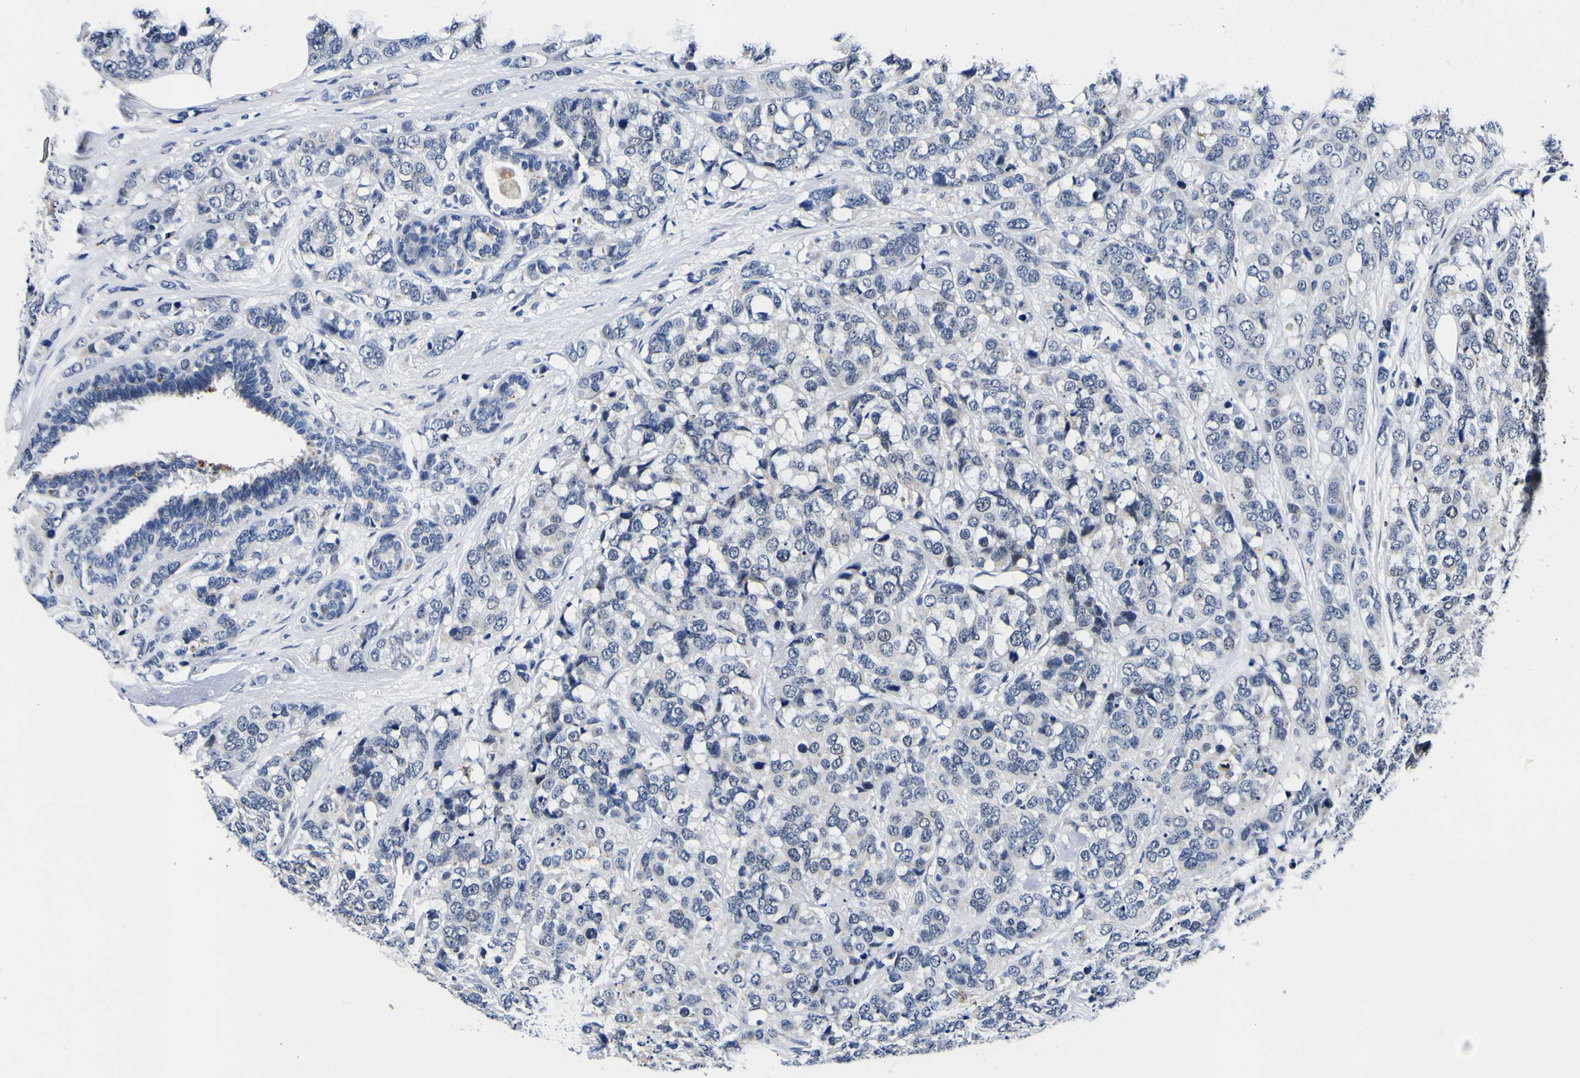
{"staining": {"intensity": "negative", "quantity": "none", "location": "none"}, "tissue": "breast cancer", "cell_type": "Tumor cells", "image_type": "cancer", "snomed": [{"axis": "morphology", "description": "Lobular carcinoma"}, {"axis": "topography", "description": "Breast"}], "caption": "Immunohistochemistry photomicrograph of neoplastic tissue: human breast lobular carcinoma stained with DAB (3,3'-diaminobenzidine) demonstrates no significant protein expression in tumor cells.", "gene": "IGFLR1", "patient": {"sex": "female", "age": 59}}